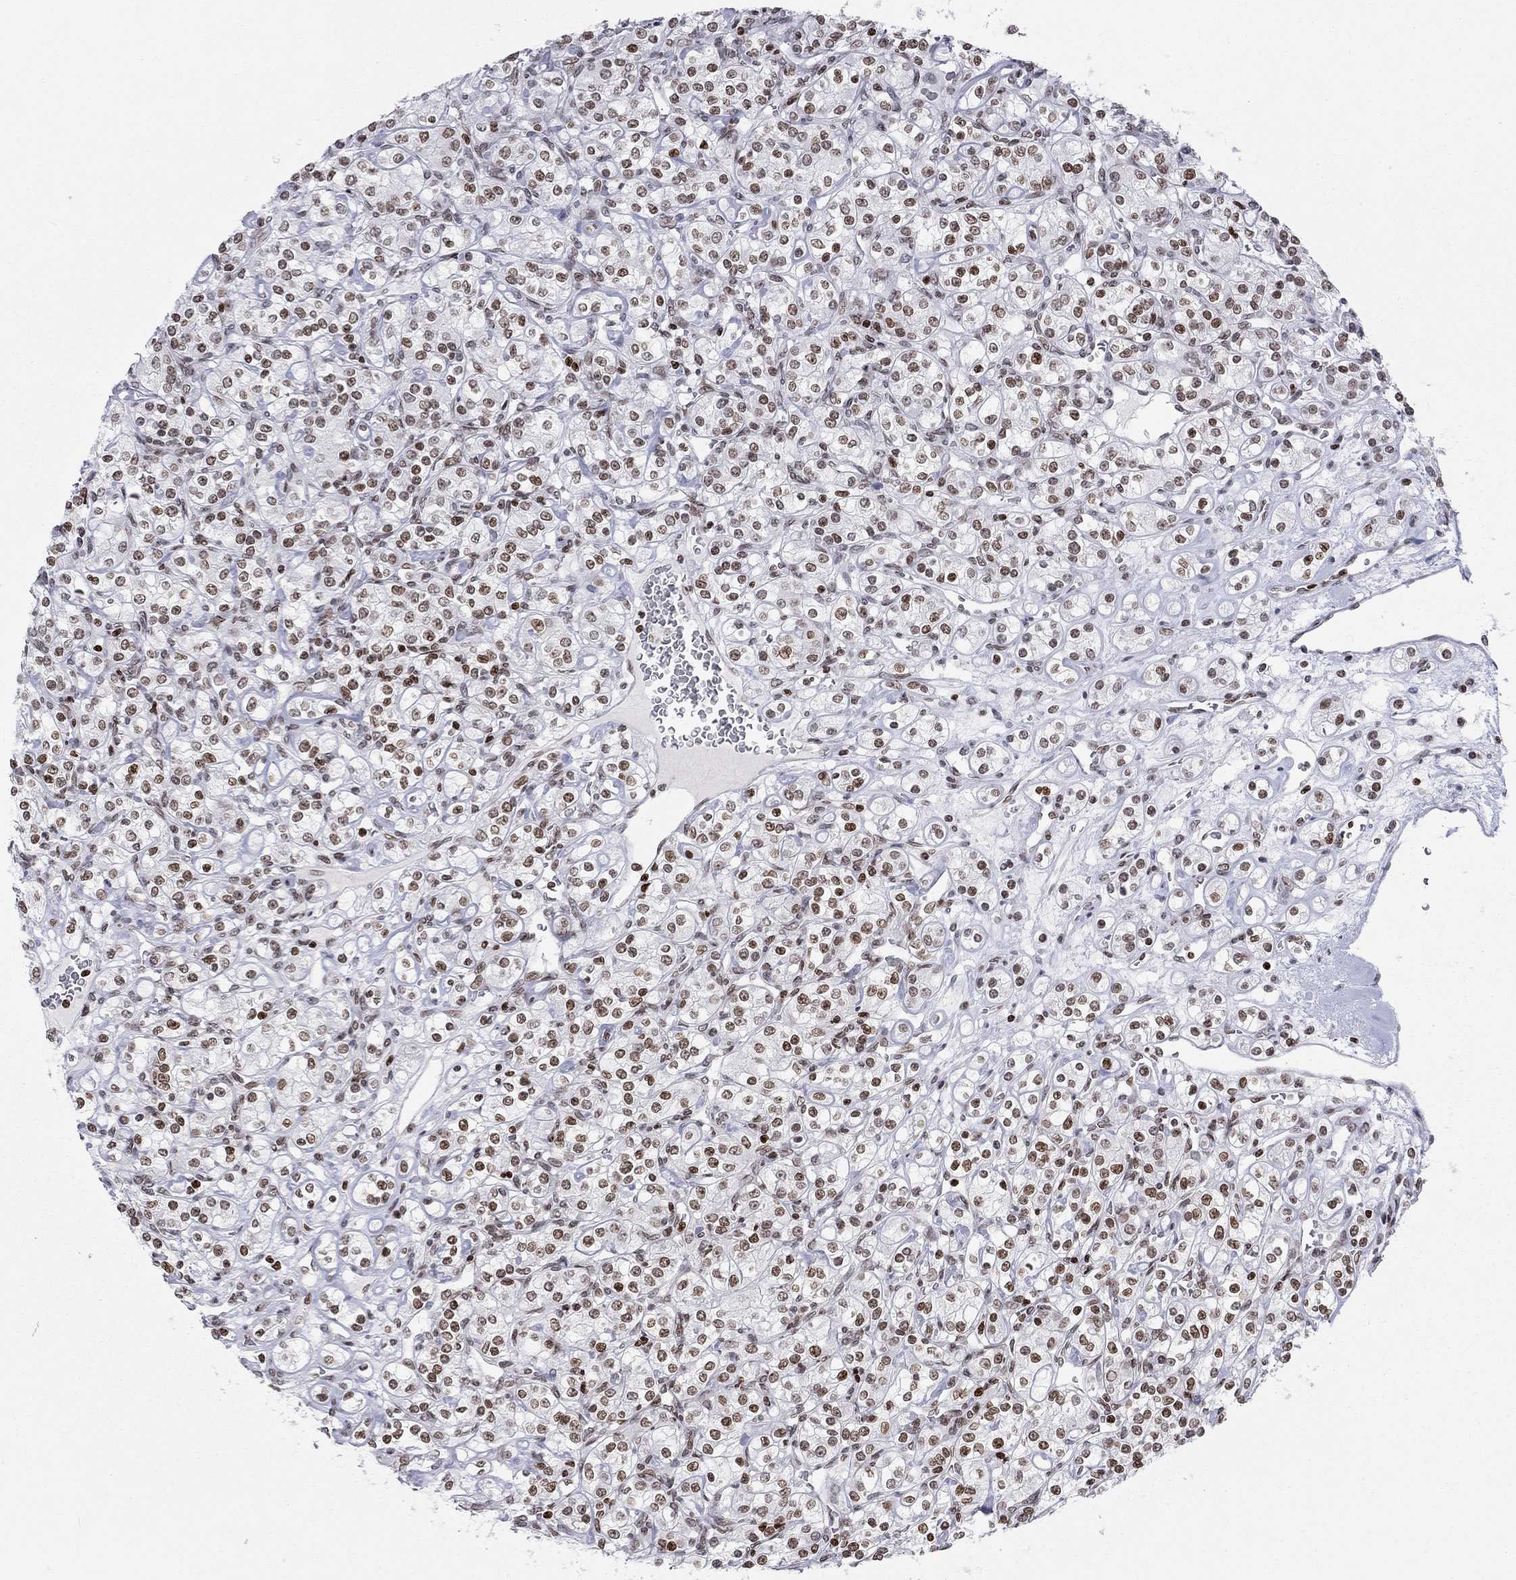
{"staining": {"intensity": "moderate", "quantity": "<25%", "location": "nuclear"}, "tissue": "renal cancer", "cell_type": "Tumor cells", "image_type": "cancer", "snomed": [{"axis": "morphology", "description": "Adenocarcinoma, NOS"}, {"axis": "topography", "description": "Kidney"}], "caption": "Tumor cells reveal low levels of moderate nuclear staining in approximately <25% of cells in human adenocarcinoma (renal).", "gene": "H2AX", "patient": {"sex": "male", "age": 77}}